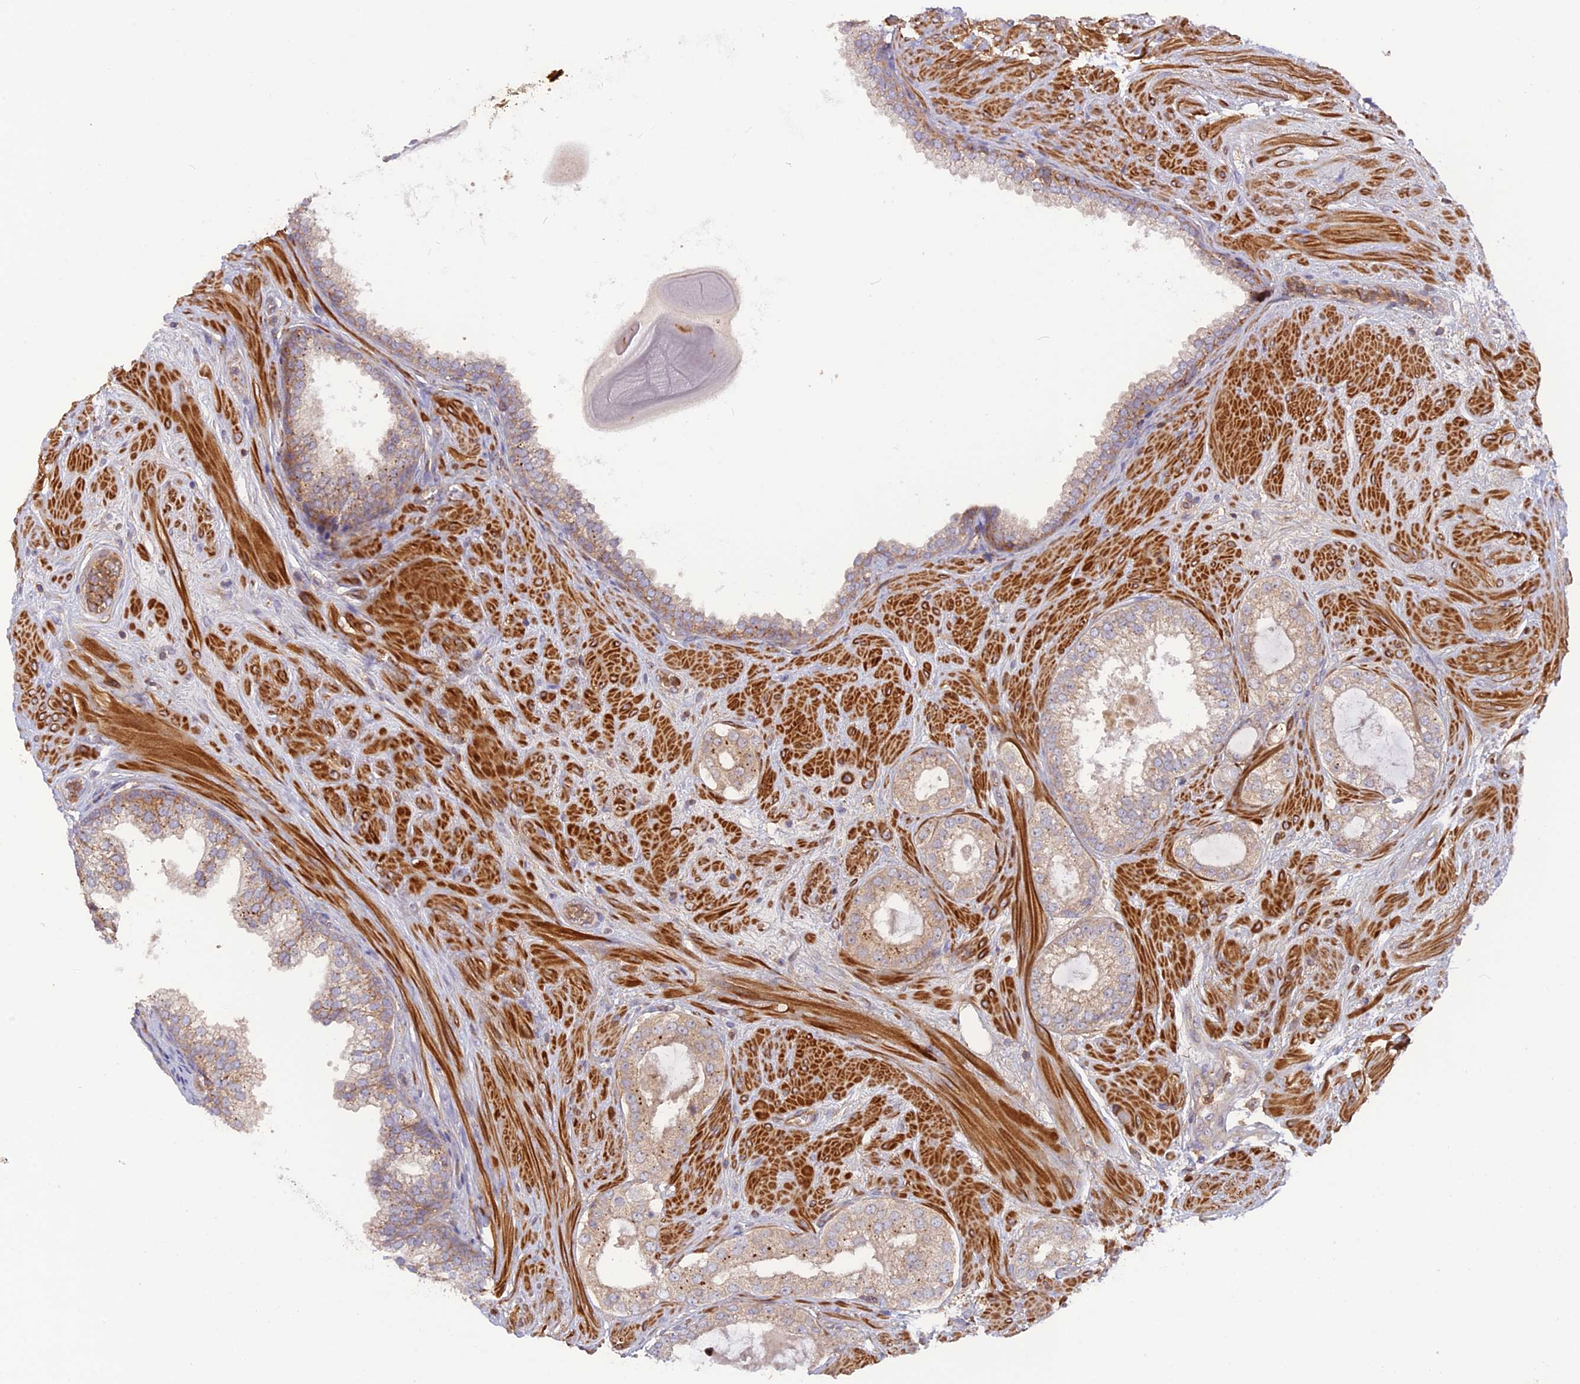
{"staining": {"intensity": "weak", "quantity": "25%-75%", "location": "cytoplasmic/membranous"}, "tissue": "prostate cancer", "cell_type": "Tumor cells", "image_type": "cancer", "snomed": [{"axis": "morphology", "description": "Adenocarcinoma, High grade"}, {"axis": "topography", "description": "Prostate"}], "caption": "Prostate cancer tissue demonstrates weak cytoplasmic/membranous staining in about 25%-75% of tumor cells", "gene": "CPNE7", "patient": {"sex": "male", "age": 65}}